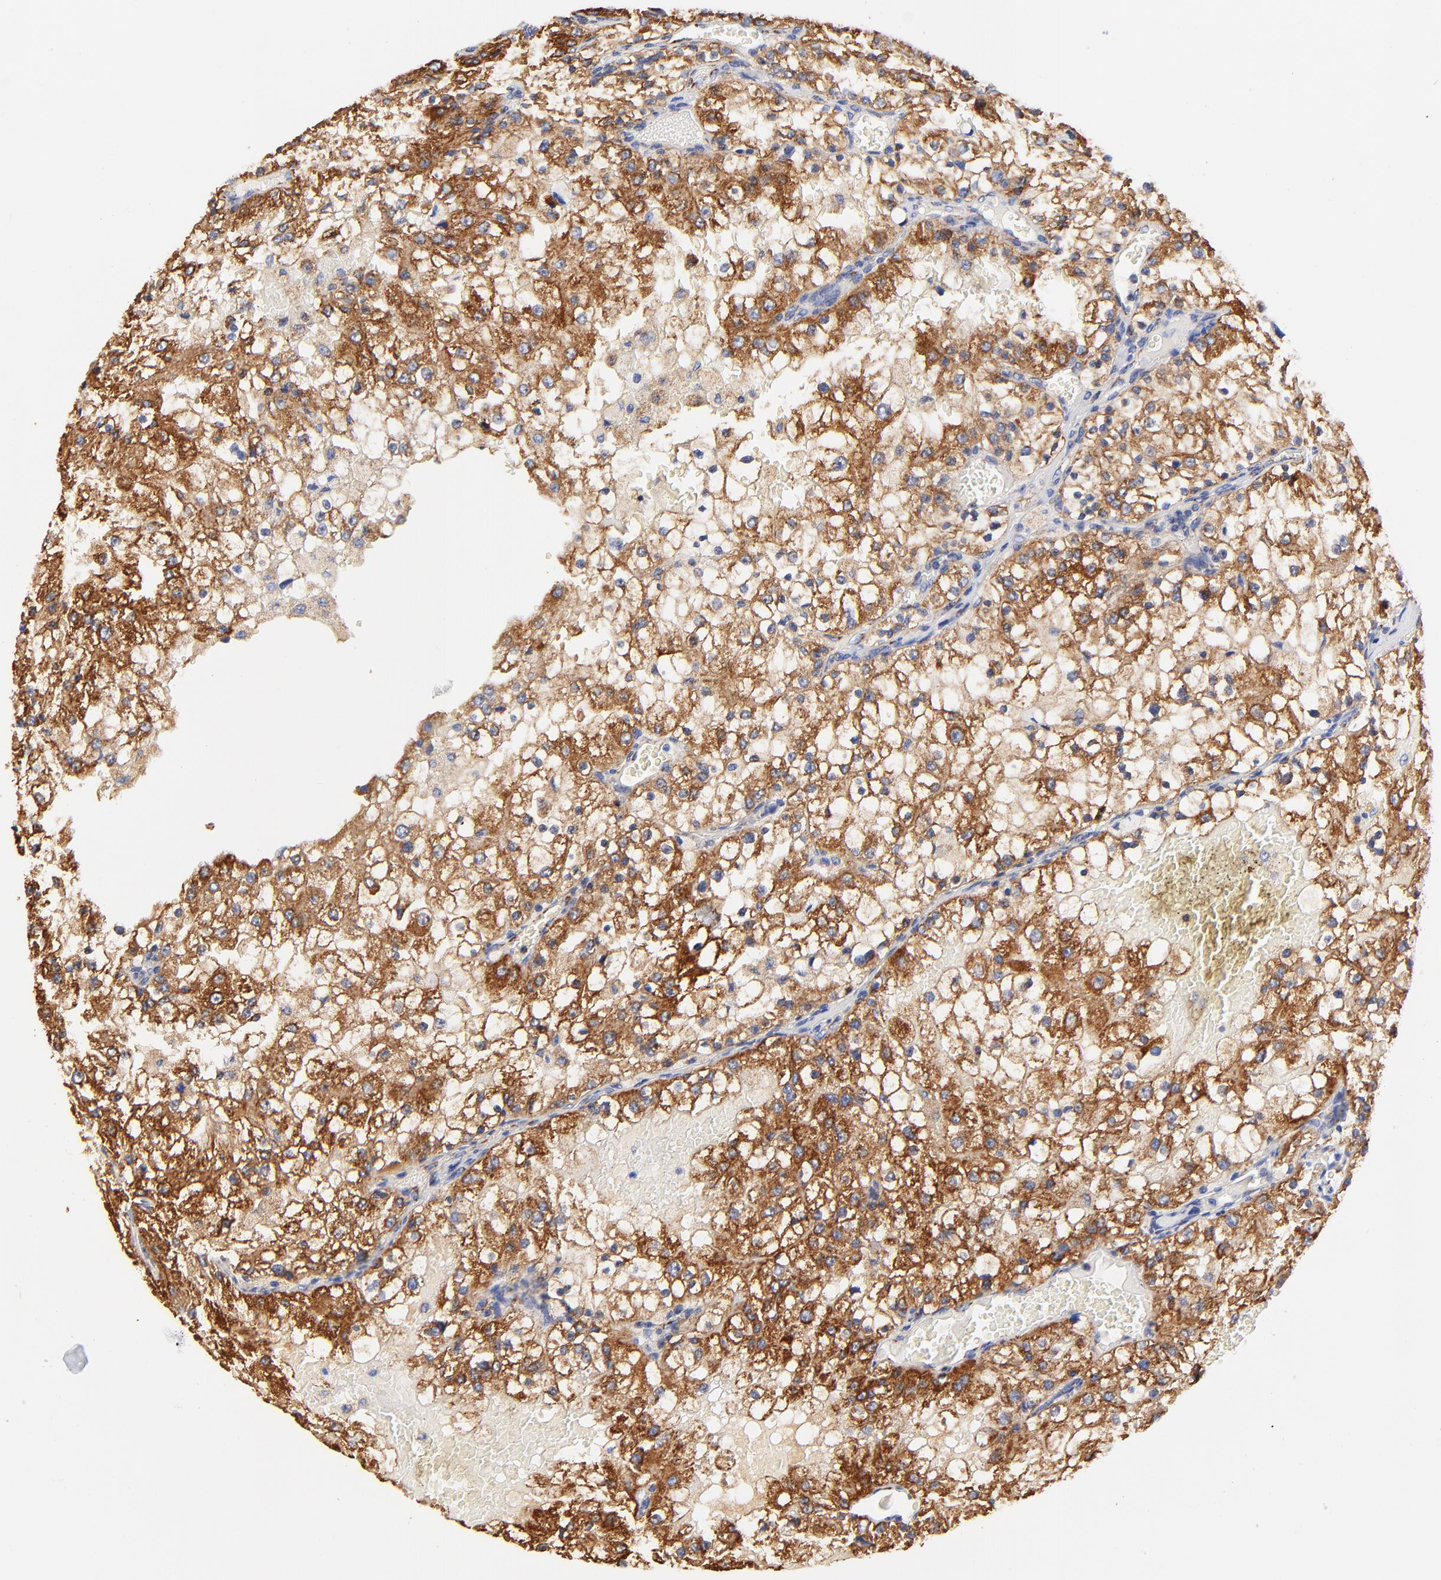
{"staining": {"intensity": "strong", "quantity": ">75%", "location": "cytoplasmic/membranous"}, "tissue": "renal cancer", "cell_type": "Tumor cells", "image_type": "cancer", "snomed": [{"axis": "morphology", "description": "Adenocarcinoma, NOS"}, {"axis": "topography", "description": "Kidney"}], "caption": "Immunohistochemistry image of neoplastic tissue: renal cancer (adenocarcinoma) stained using IHC shows high levels of strong protein expression localized specifically in the cytoplasmic/membranous of tumor cells, appearing as a cytoplasmic/membranous brown color.", "gene": "ATP5F1D", "patient": {"sex": "female", "age": 74}}